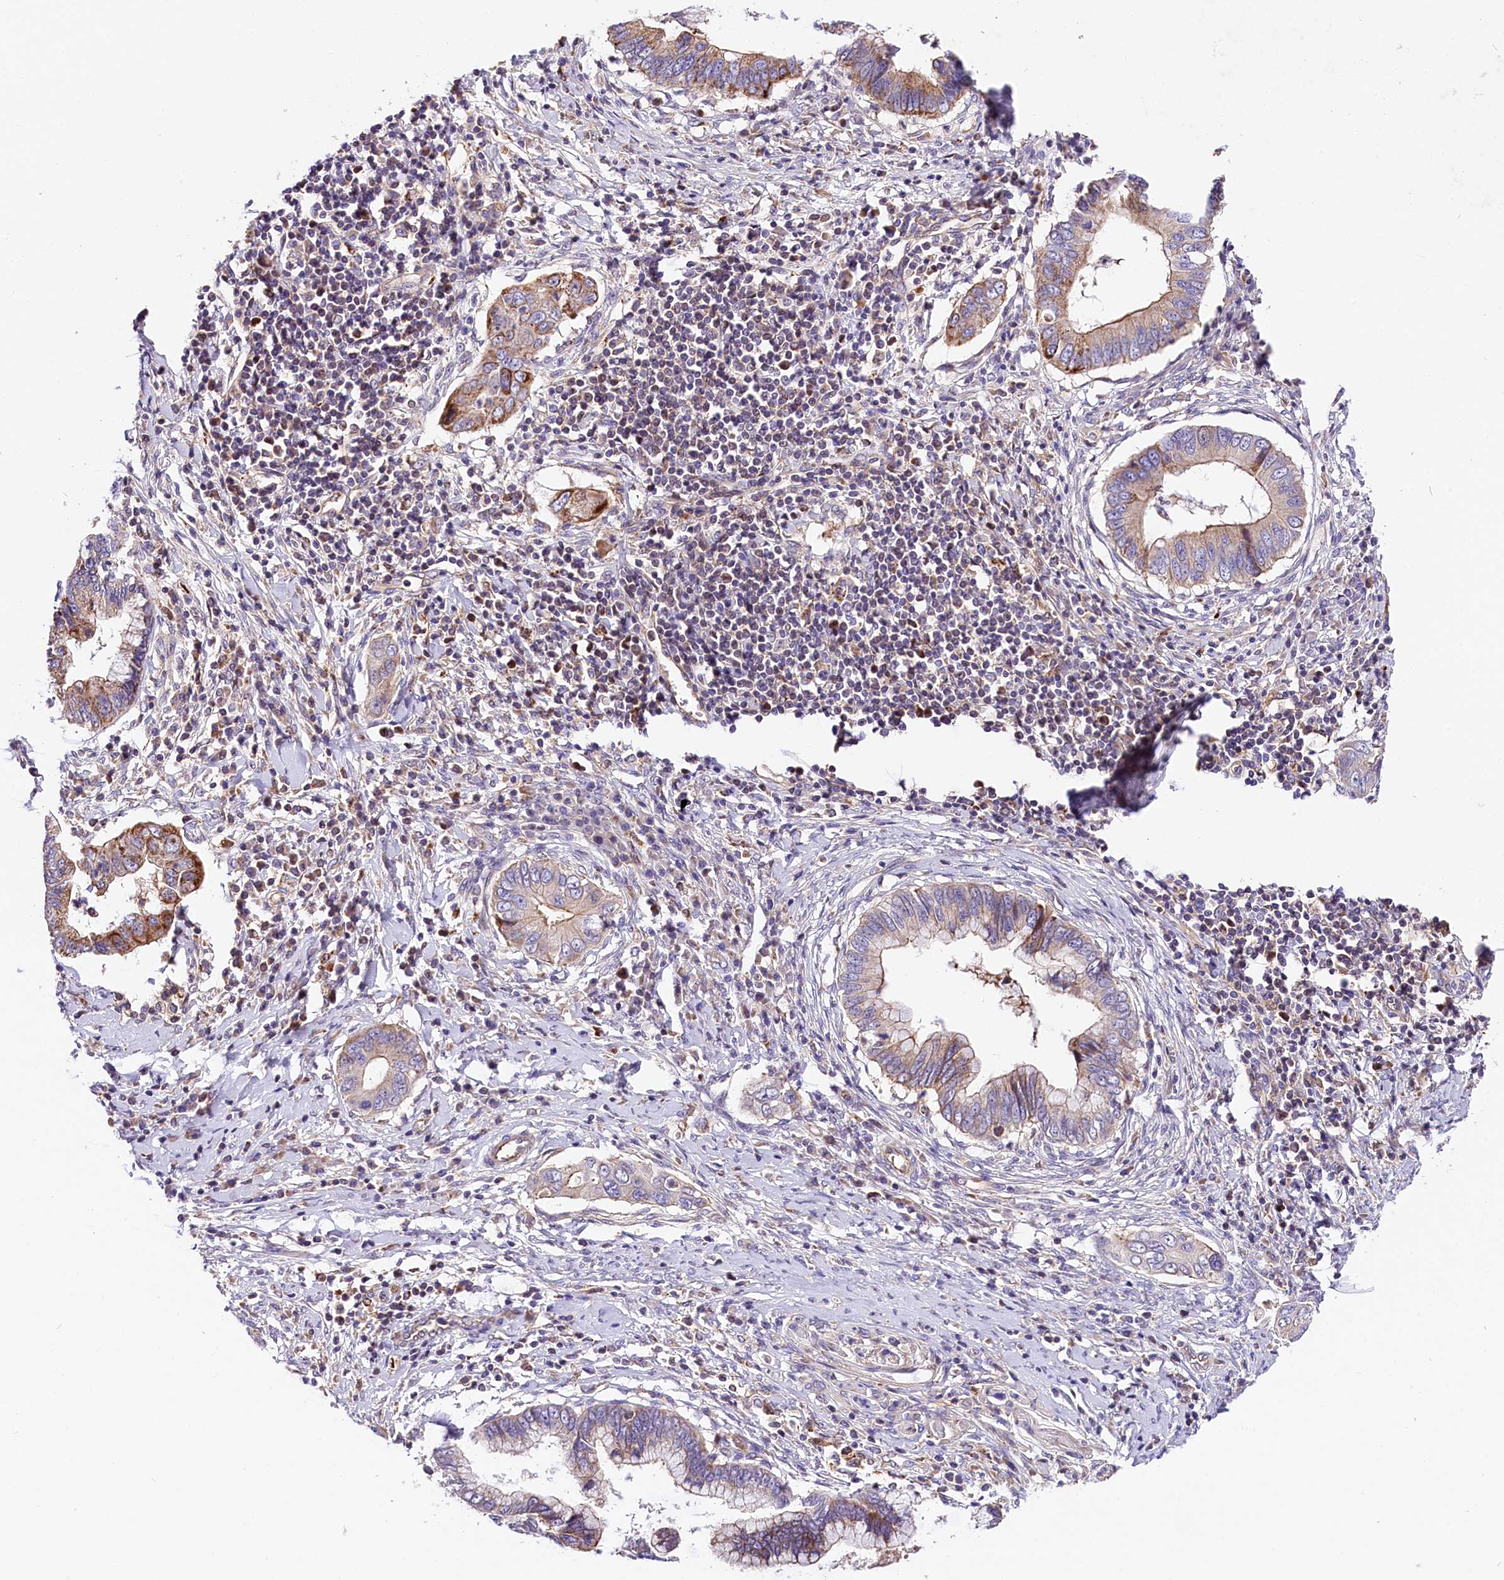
{"staining": {"intensity": "moderate", "quantity": "25%-75%", "location": "cytoplasmic/membranous"}, "tissue": "cervical cancer", "cell_type": "Tumor cells", "image_type": "cancer", "snomed": [{"axis": "morphology", "description": "Adenocarcinoma, NOS"}, {"axis": "topography", "description": "Cervix"}], "caption": "Immunohistochemistry image of cervical cancer (adenocarcinoma) stained for a protein (brown), which displays medium levels of moderate cytoplasmic/membranous expression in approximately 25%-75% of tumor cells.", "gene": "ARMC6", "patient": {"sex": "female", "age": 44}}